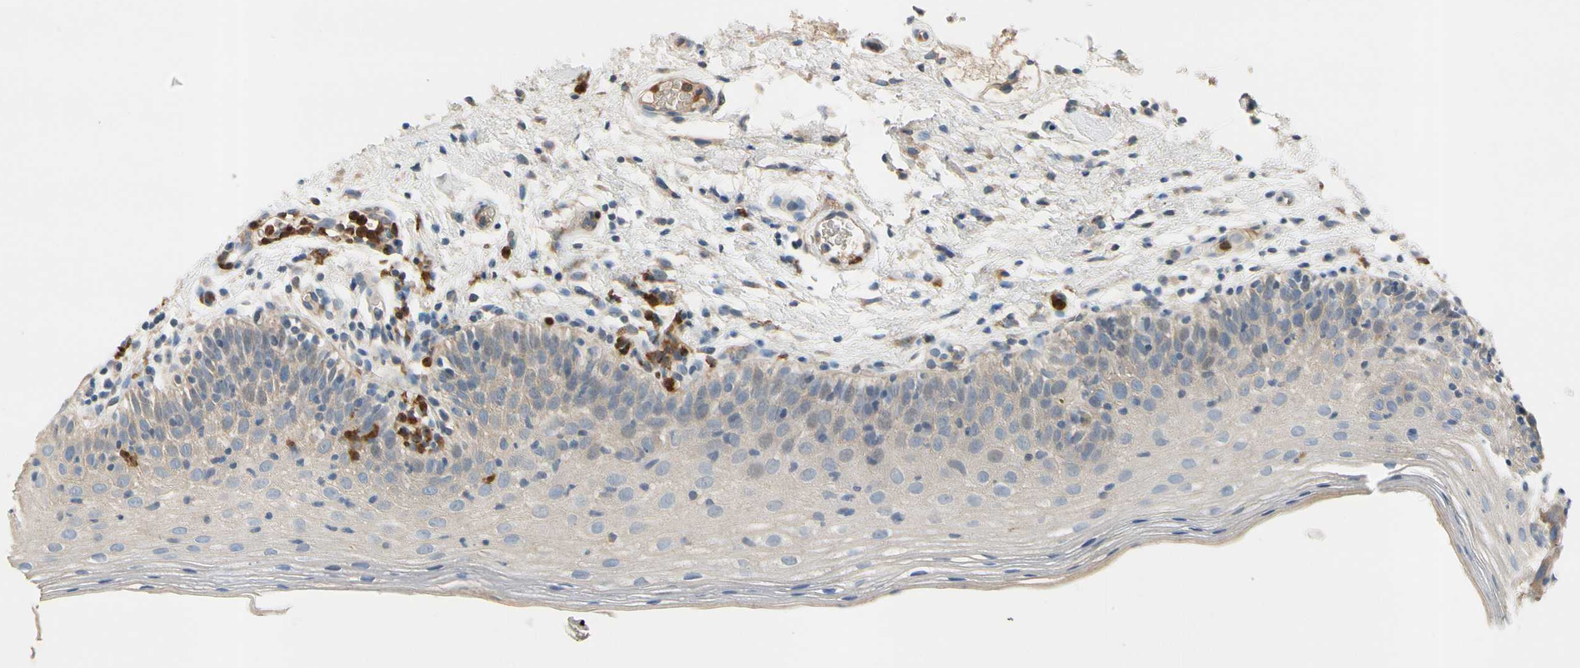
{"staining": {"intensity": "weak", "quantity": ">75%", "location": "cytoplasmic/membranous"}, "tissue": "oral mucosa", "cell_type": "Squamous epithelial cells", "image_type": "normal", "snomed": [{"axis": "morphology", "description": "Normal tissue, NOS"}, {"axis": "morphology", "description": "Squamous cell carcinoma, NOS"}, {"axis": "topography", "description": "Skeletal muscle"}, {"axis": "topography", "description": "Oral tissue"}], "caption": "Oral mucosa stained for a protein exhibits weak cytoplasmic/membranous positivity in squamous epithelial cells. The staining was performed using DAB, with brown indicating positive protein expression. Nuclei are stained blue with hematoxylin.", "gene": "SIGLEC5", "patient": {"sex": "male", "age": 71}}